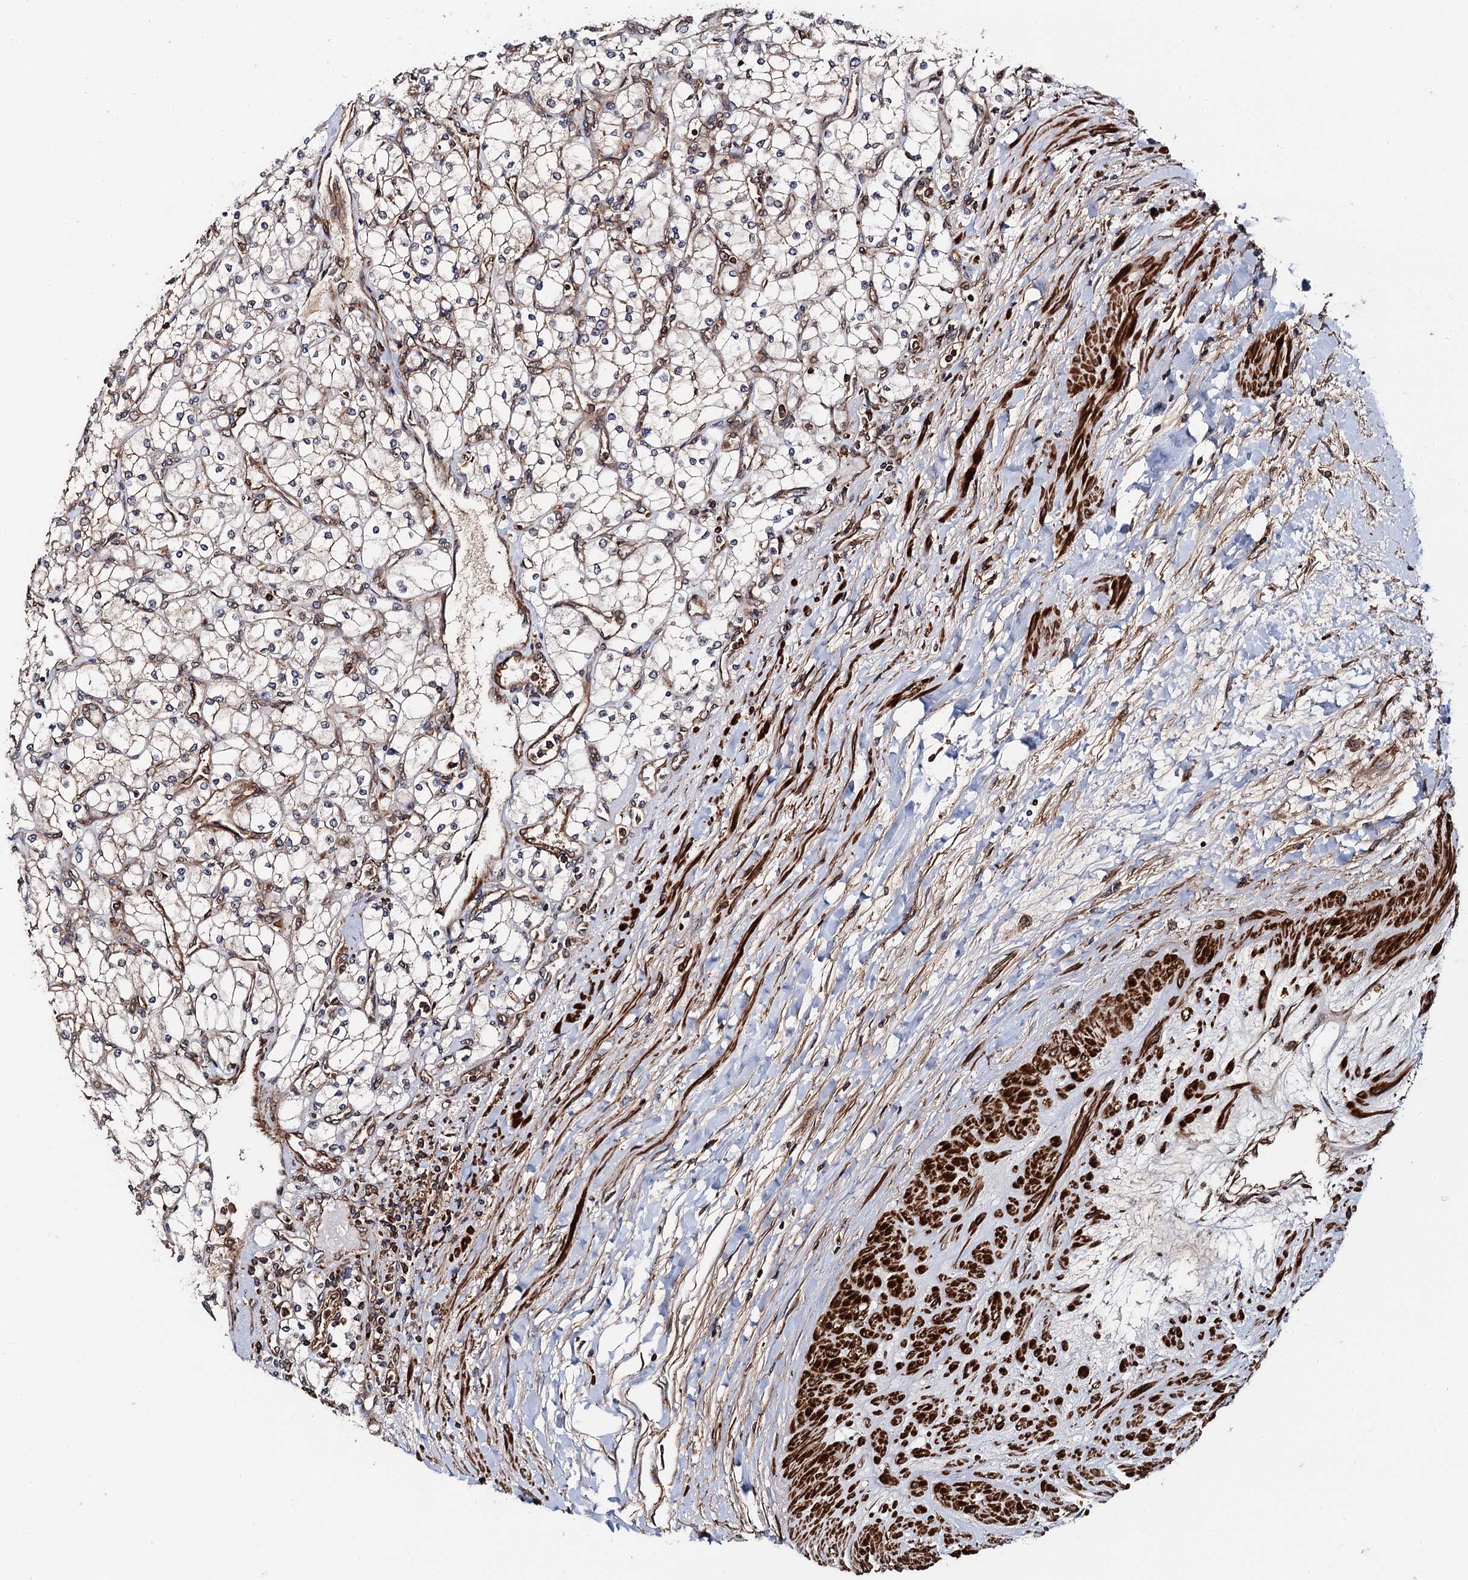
{"staining": {"intensity": "weak", "quantity": "<25%", "location": "cytoplasmic/membranous"}, "tissue": "renal cancer", "cell_type": "Tumor cells", "image_type": "cancer", "snomed": [{"axis": "morphology", "description": "Adenocarcinoma, NOS"}, {"axis": "topography", "description": "Kidney"}], "caption": "The image displays no staining of tumor cells in renal adenocarcinoma. Nuclei are stained in blue.", "gene": "BORA", "patient": {"sex": "male", "age": 80}}